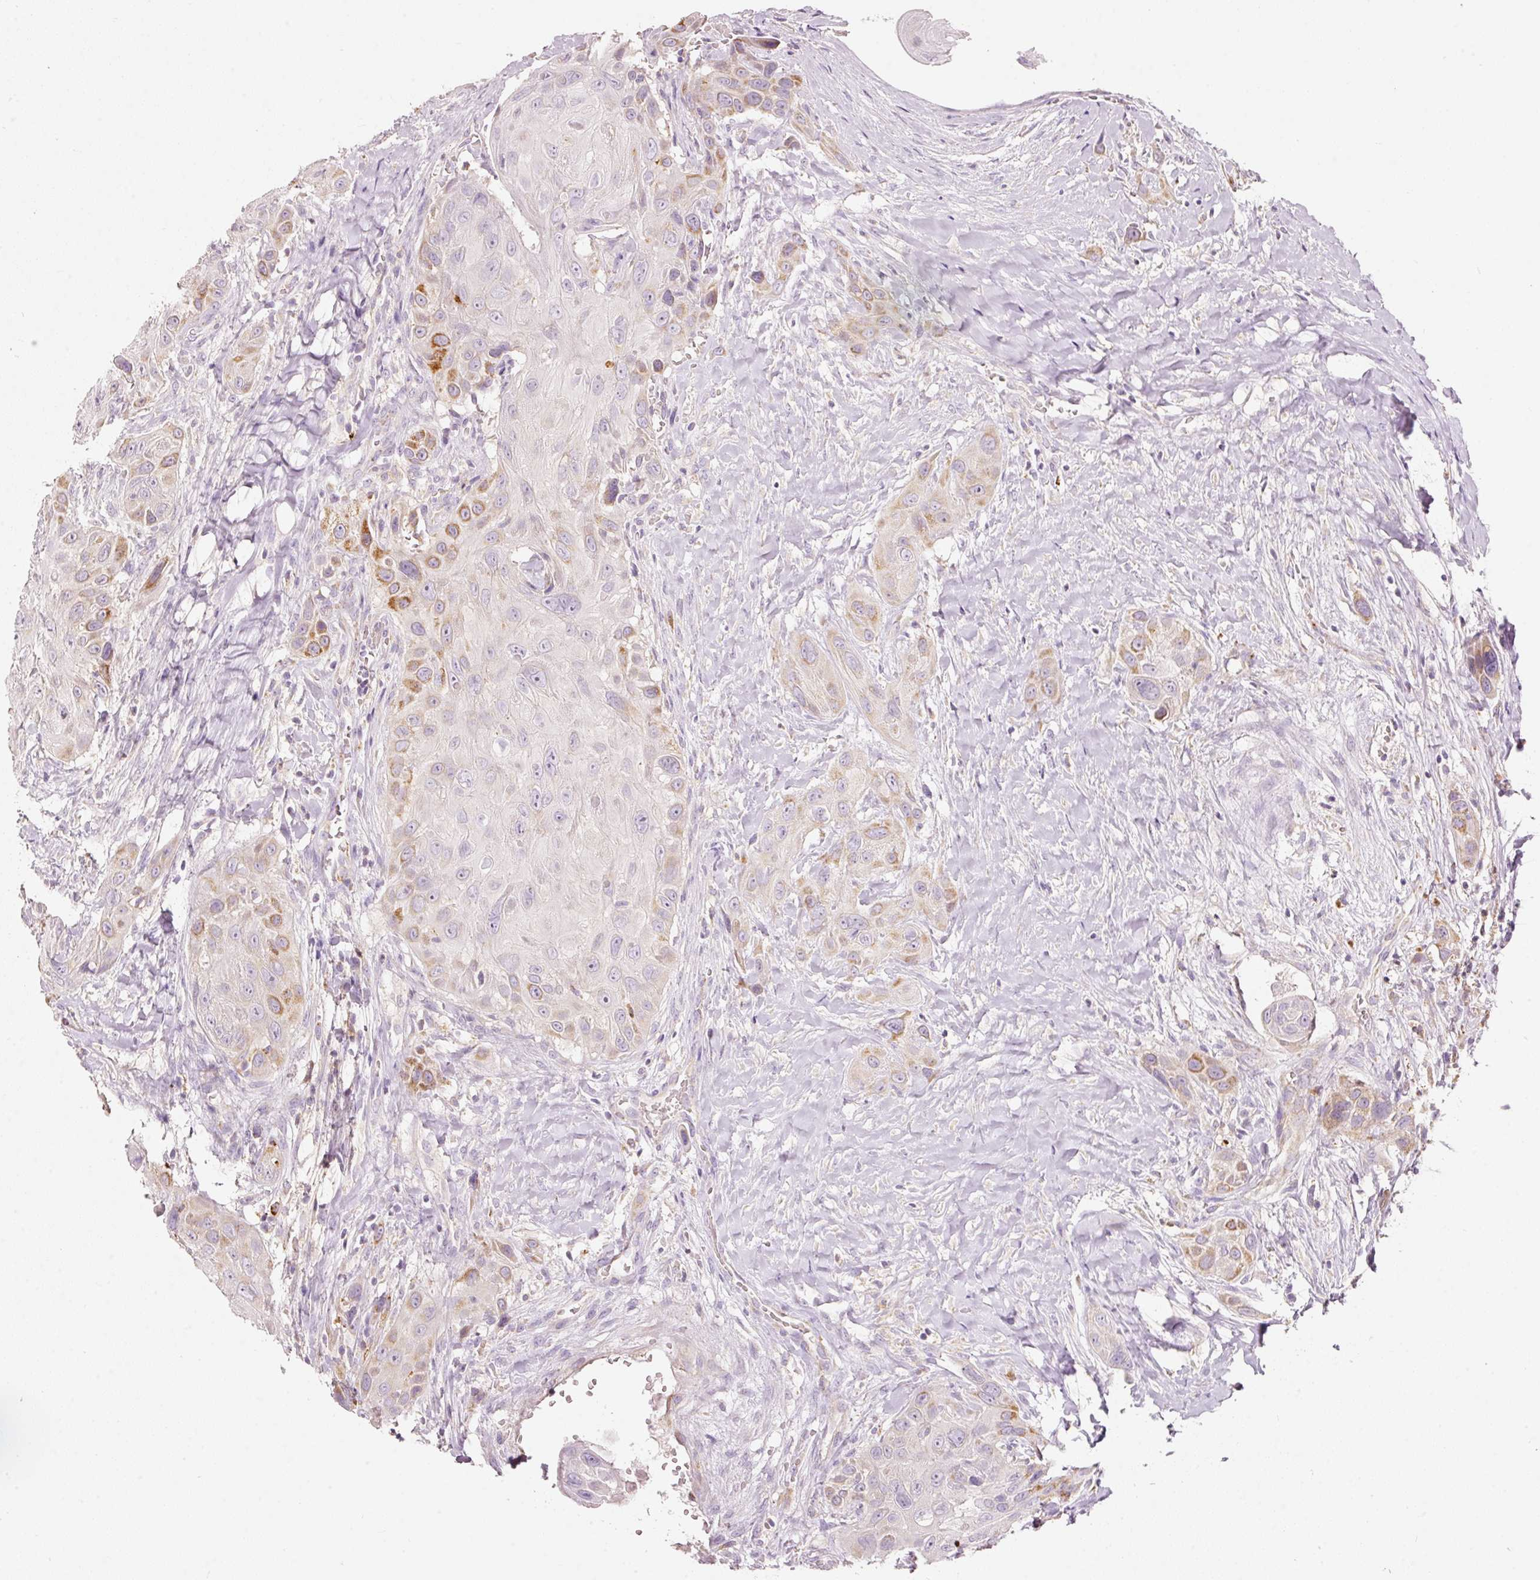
{"staining": {"intensity": "moderate", "quantity": "25%-75%", "location": "cytoplasmic/membranous"}, "tissue": "head and neck cancer", "cell_type": "Tumor cells", "image_type": "cancer", "snomed": [{"axis": "morphology", "description": "Squamous cell carcinoma, NOS"}, {"axis": "topography", "description": "Head-Neck"}], "caption": "Protein staining of head and neck squamous cell carcinoma tissue shows moderate cytoplasmic/membranous staining in about 25%-75% of tumor cells.", "gene": "MTHFD2", "patient": {"sex": "male", "age": 81}}